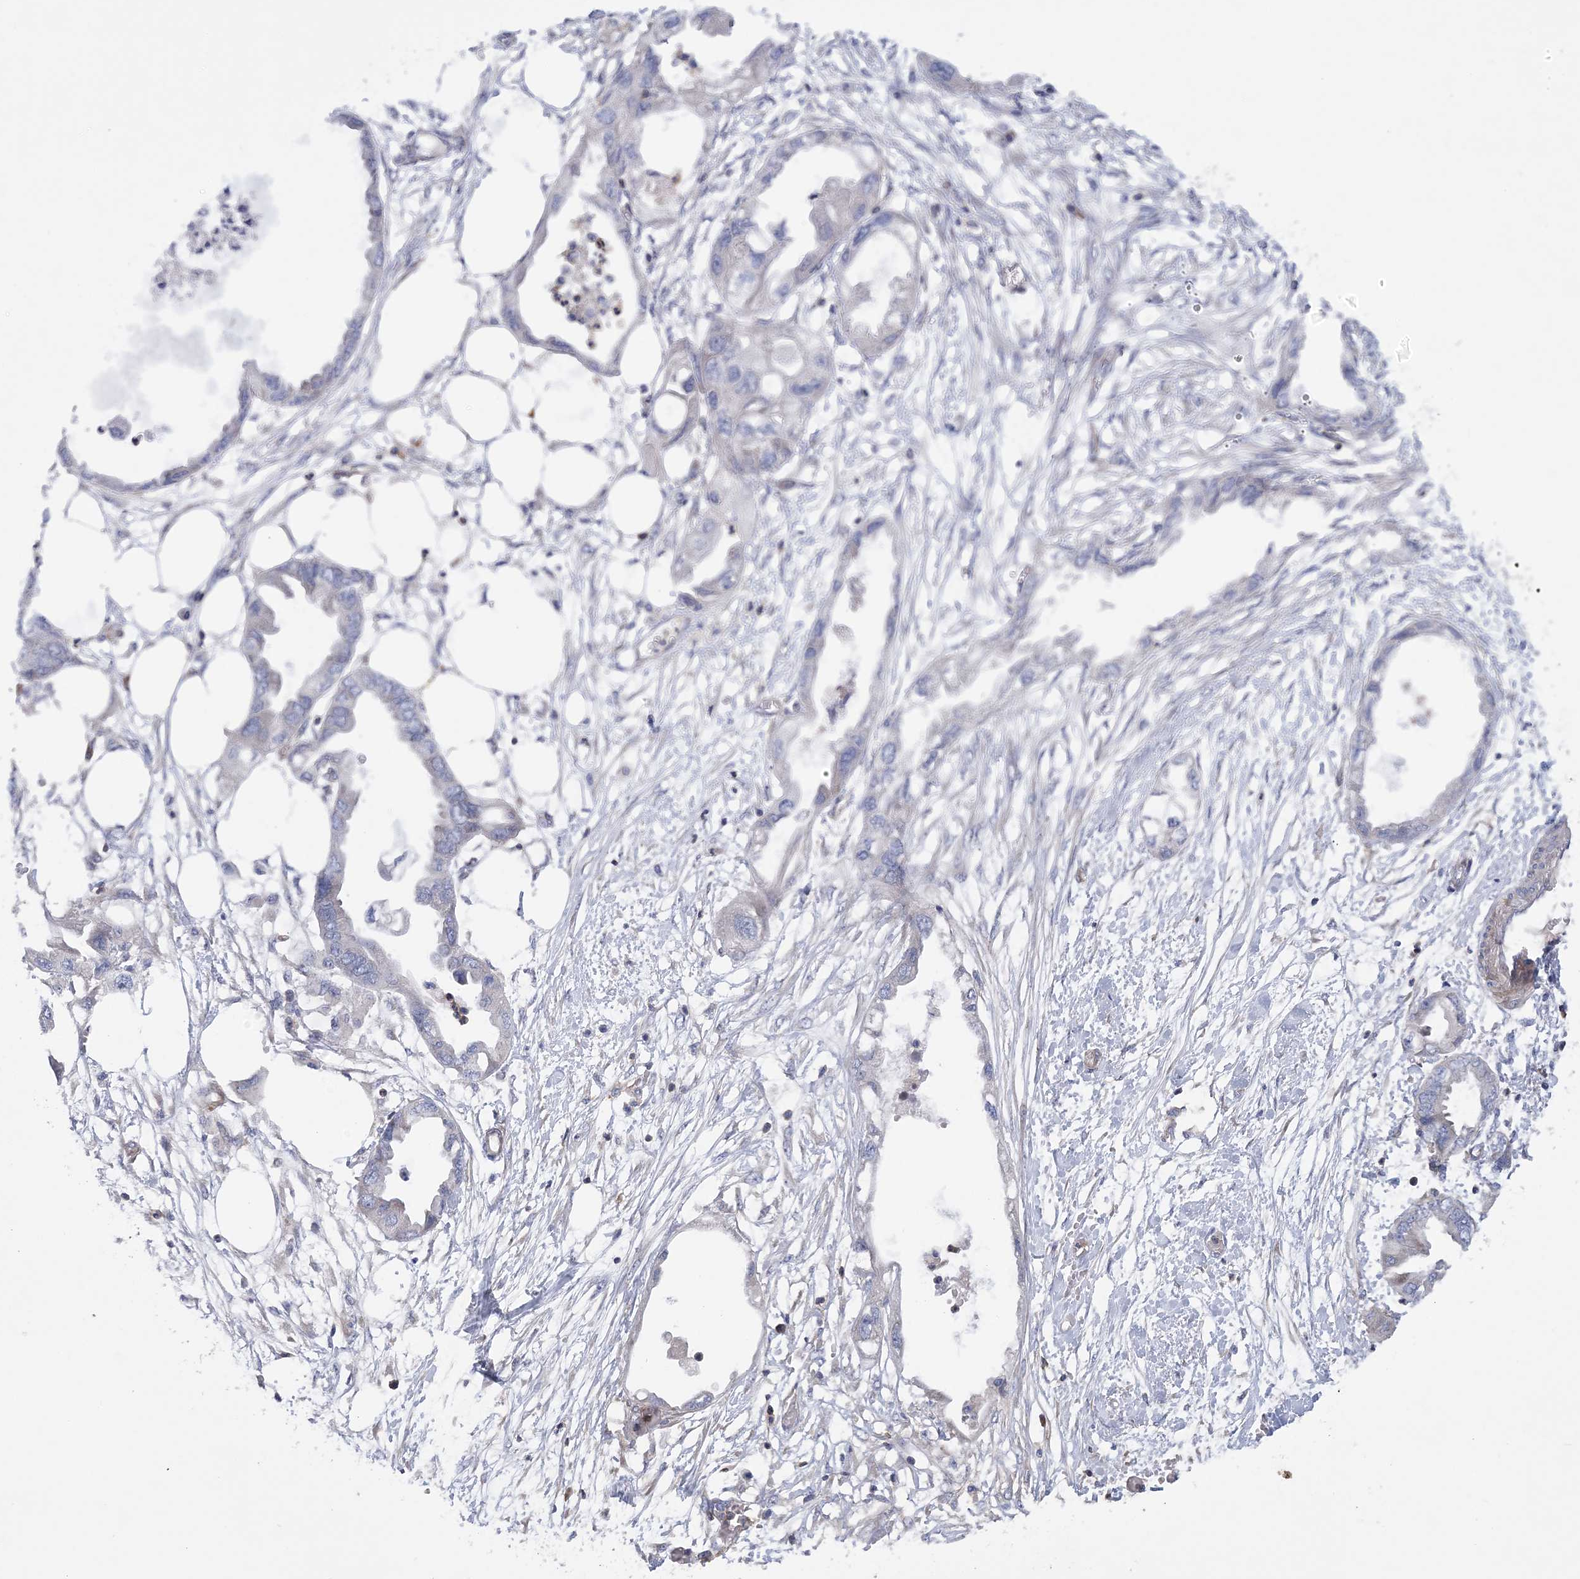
{"staining": {"intensity": "negative", "quantity": "none", "location": "none"}, "tissue": "endometrial cancer", "cell_type": "Tumor cells", "image_type": "cancer", "snomed": [{"axis": "morphology", "description": "Adenocarcinoma, NOS"}, {"axis": "morphology", "description": "Adenocarcinoma, metastatic, NOS"}, {"axis": "topography", "description": "Adipose tissue"}, {"axis": "topography", "description": "Endometrium"}], "caption": "Tumor cells show no significant protein expression in endometrial cancer (metastatic adenocarcinoma).", "gene": "ARSJ", "patient": {"sex": "female", "age": 67}}